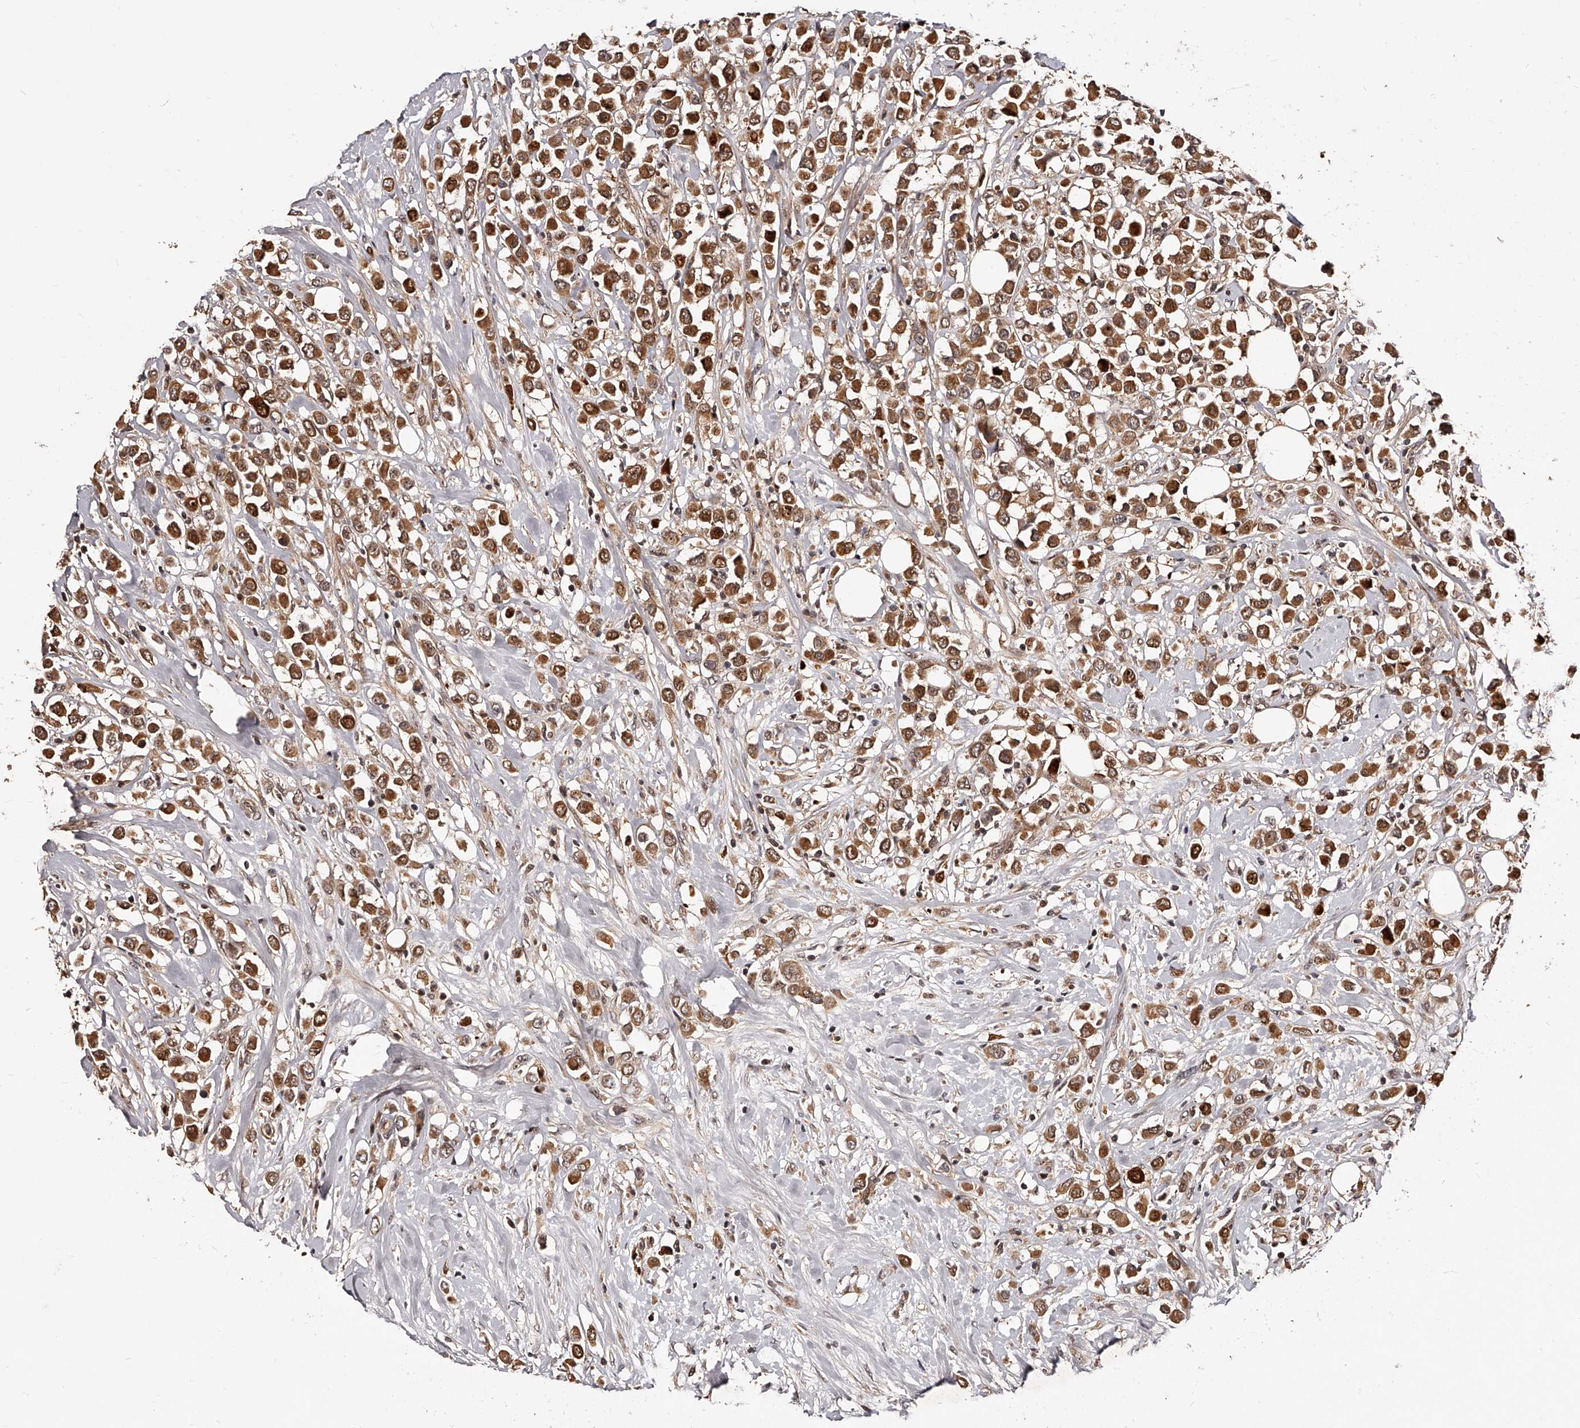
{"staining": {"intensity": "moderate", "quantity": ">75%", "location": "cytoplasmic/membranous"}, "tissue": "breast cancer", "cell_type": "Tumor cells", "image_type": "cancer", "snomed": [{"axis": "morphology", "description": "Duct carcinoma"}, {"axis": "topography", "description": "Breast"}], "caption": "Moderate cytoplasmic/membranous staining is appreciated in approximately >75% of tumor cells in breast cancer.", "gene": "CUL7", "patient": {"sex": "female", "age": 61}}